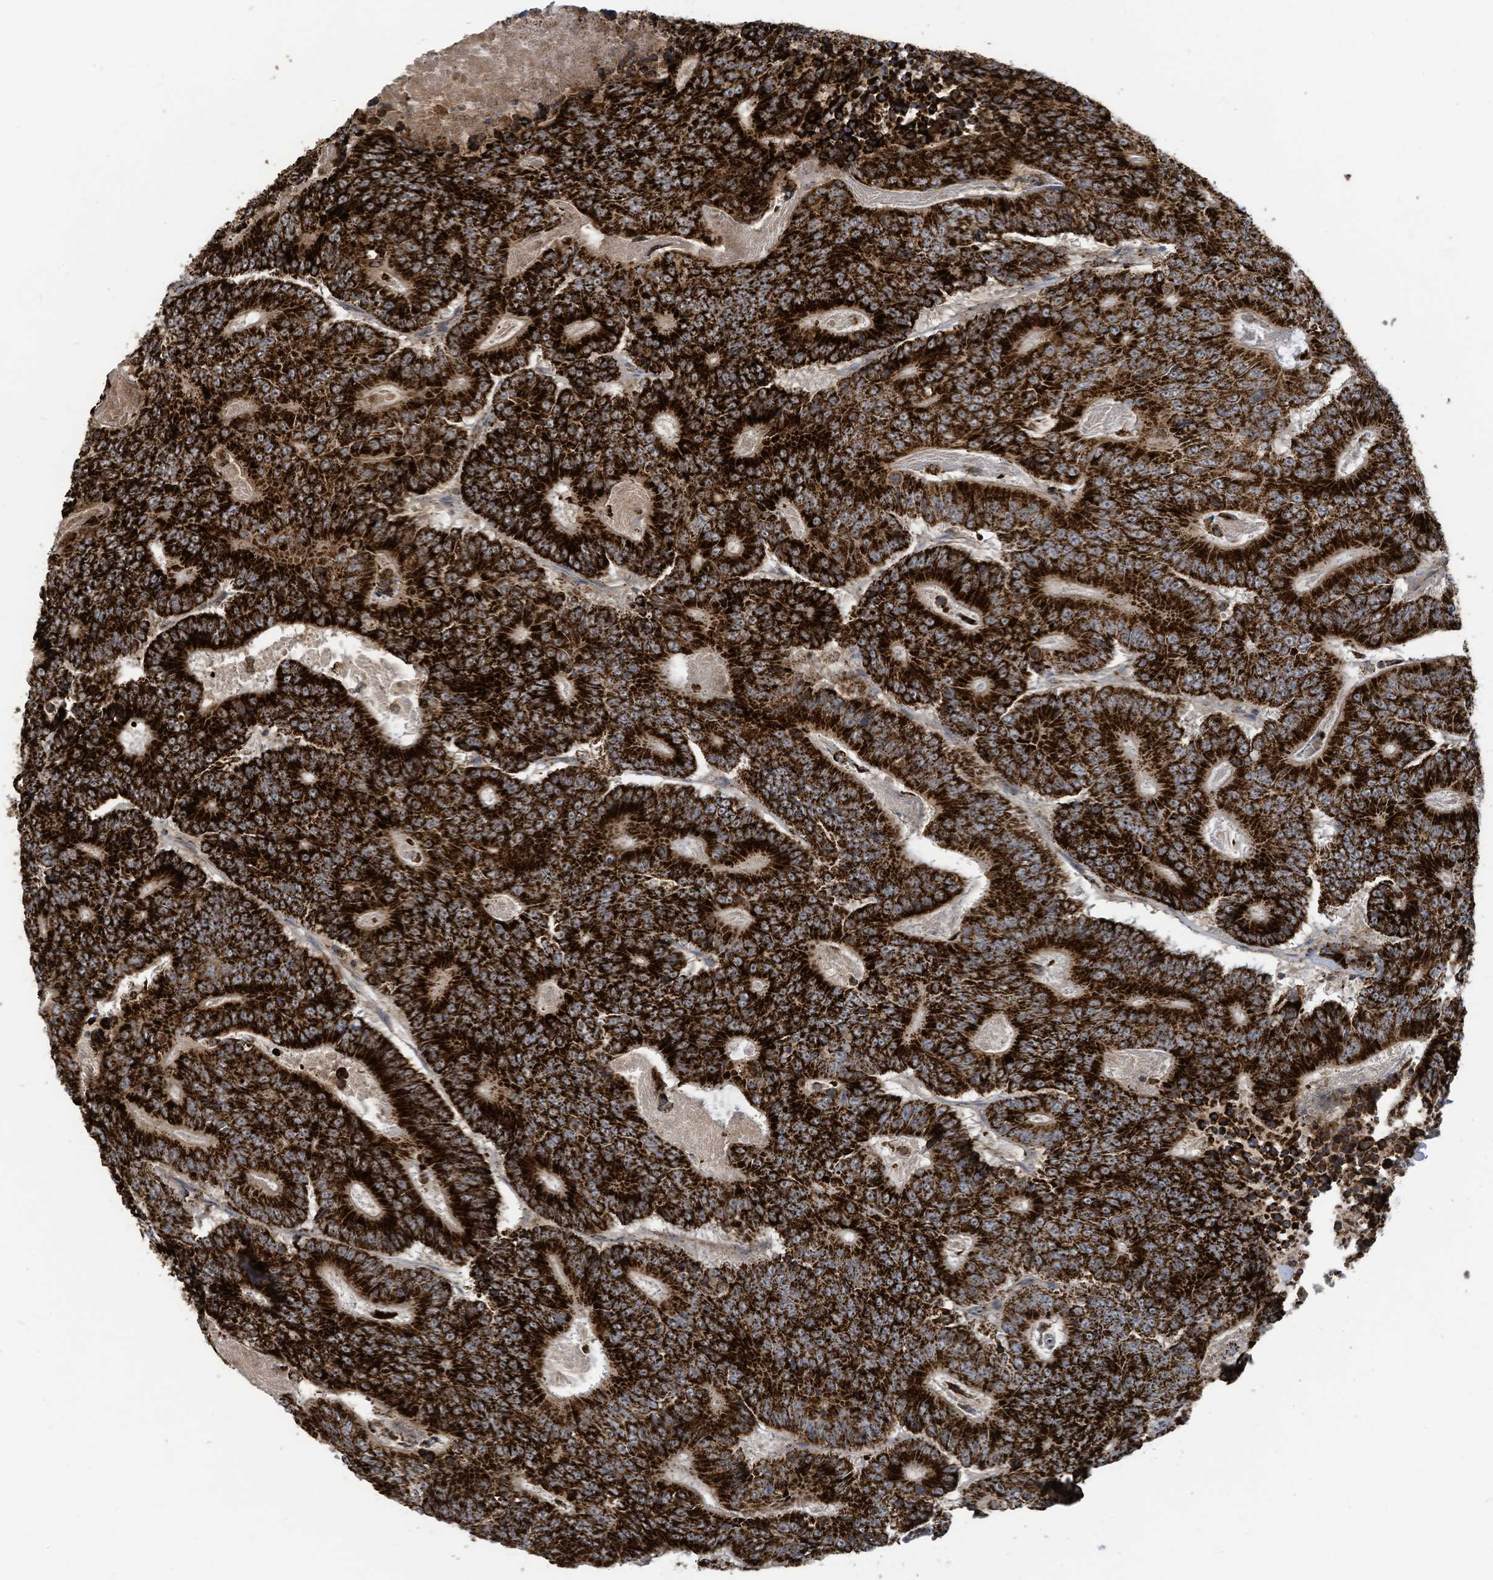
{"staining": {"intensity": "strong", "quantity": ">75%", "location": "cytoplasmic/membranous"}, "tissue": "colorectal cancer", "cell_type": "Tumor cells", "image_type": "cancer", "snomed": [{"axis": "morphology", "description": "Adenocarcinoma, NOS"}, {"axis": "topography", "description": "Colon"}], "caption": "DAB (3,3'-diaminobenzidine) immunohistochemical staining of human adenocarcinoma (colorectal) exhibits strong cytoplasmic/membranous protein positivity in approximately >75% of tumor cells.", "gene": "COX10", "patient": {"sex": "male", "age": 83}}